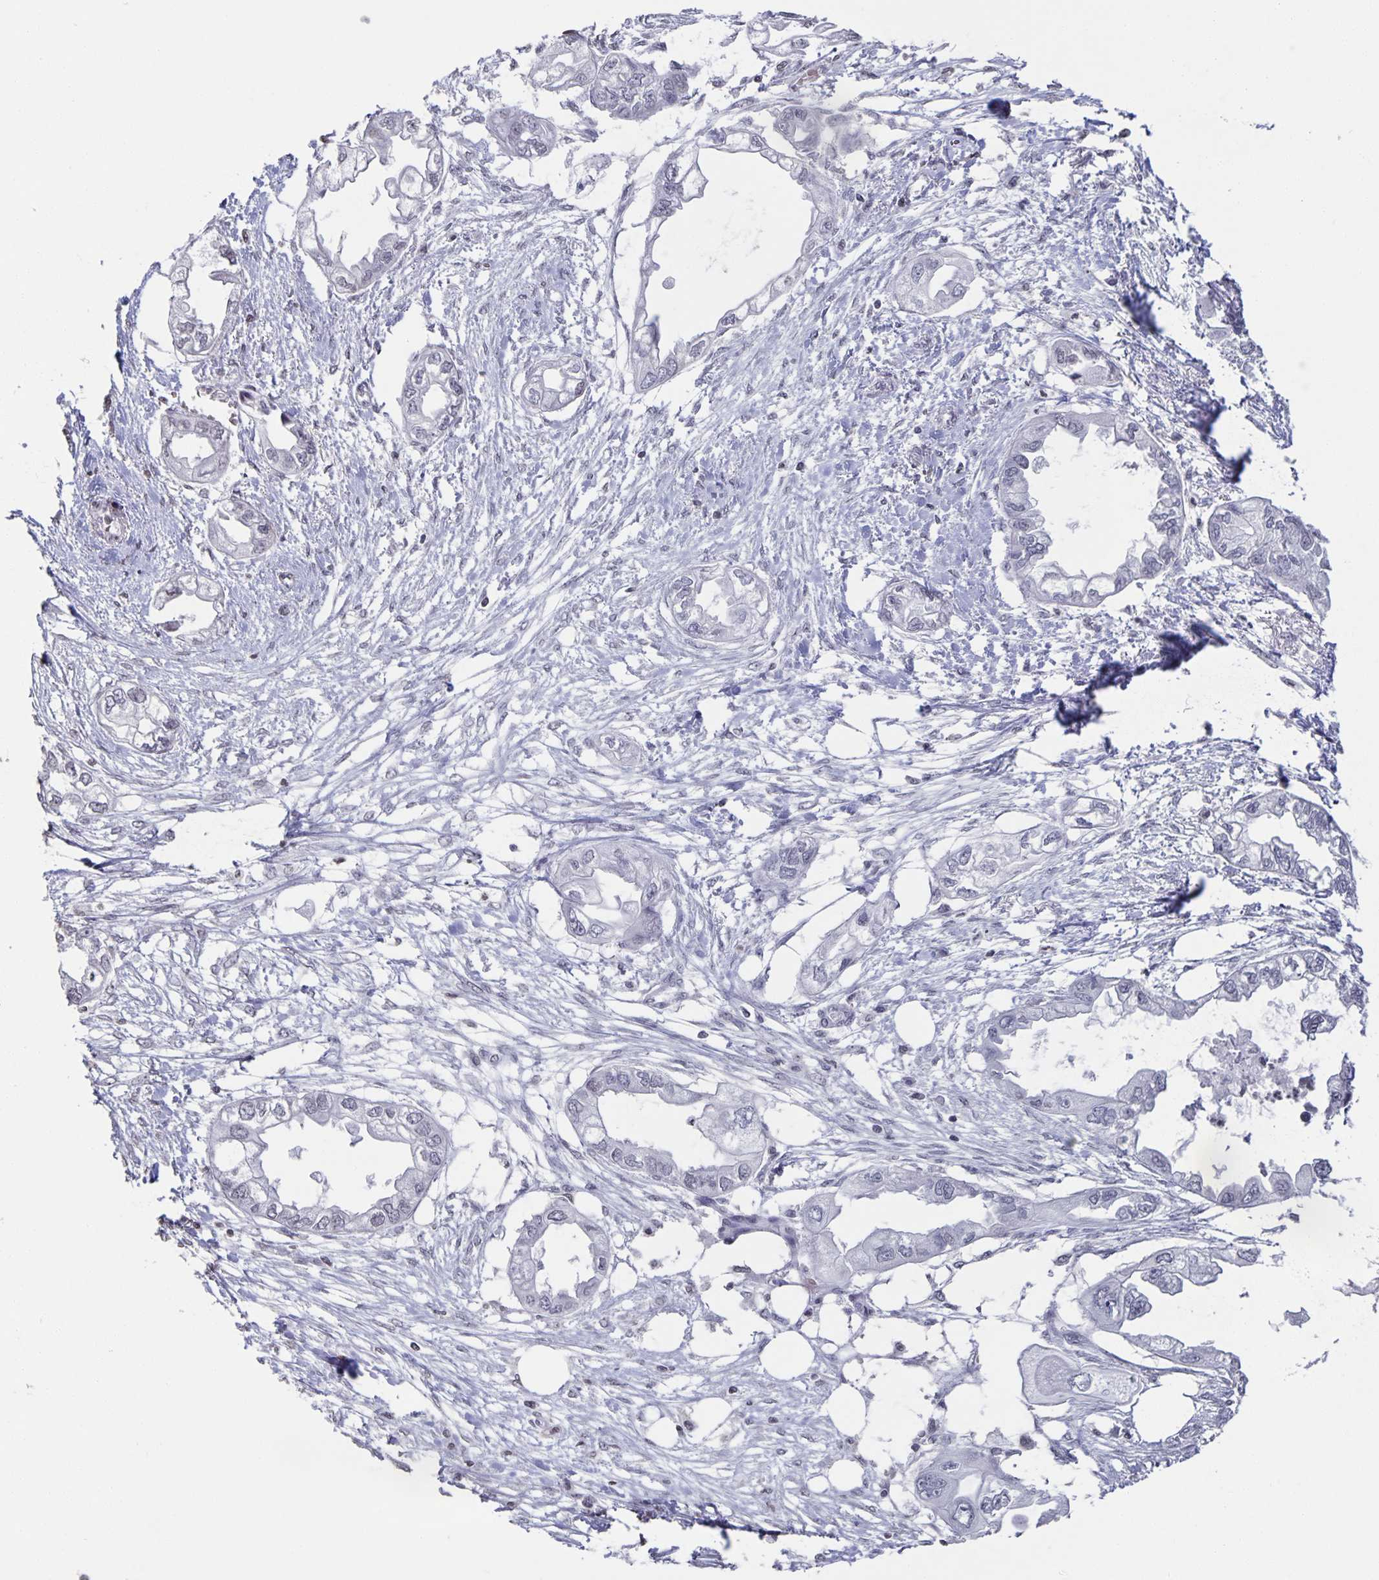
{"staining": {"intensity": "negative", "quantity": "none", "location": "none"}, "tissue": "endometrial cancer", "cell_type": "Tumor cells", "image_type": "cancer", "snomed": [{"axis": "morphology", "description": "Adenocarcinoma, NOS"}, {"axis": "morphology", "description": "Adenocarcinoma, metastatic, NOS"}, {"axis": "topography", "description": "Adipose tissue"}, {"axis": "topography", "description": "Endometrium"}], "caption": "A histopathology image of human metastatic adenocarcinoma (endometrial) is negative for staining in tumor cells. (Immunohistochemistry, brightfield microscopy, high magnification).", "gene": "AQP4", "patient": {"sex": "female", "age": 67}}